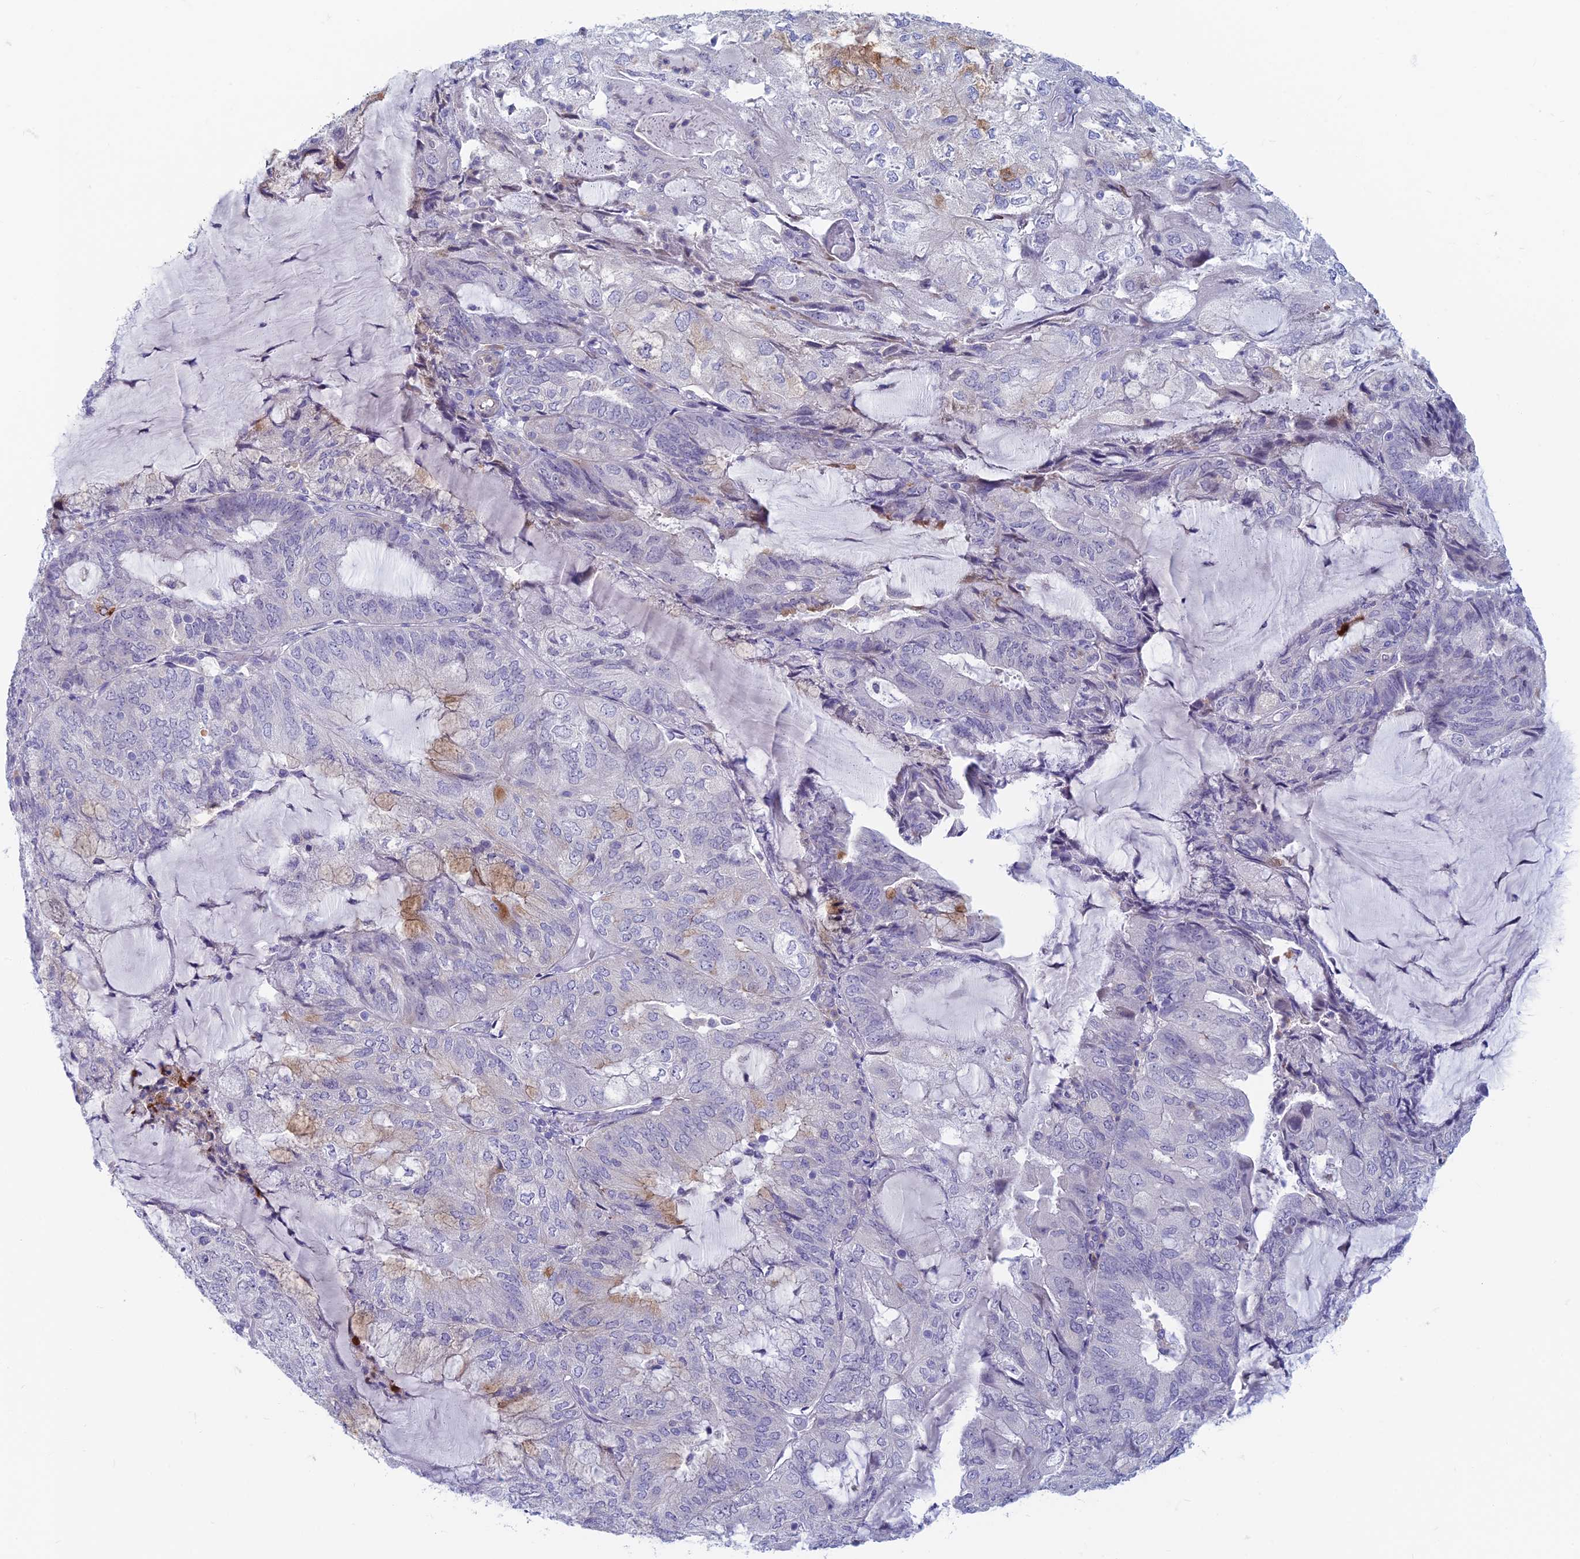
{"staining": {"intensity": "moderate", "quantity": "<25%", "location": "cytoplasmic/membranous"}, "tissue": "endometrial cancer", "cell_type": "Tumor cells", "image_type": "cancer", "snomed": [{"axis": "morphology", "description": "Adenocarcinoma, NOS"}, {"axis": "topography", "description": "Endometrium"}], "caption": "Protein expression analysis of endometrial cancer demonstrates moderate cytoplasmic/membranous expression in about <25% of tumor cells. (brown staining indicates protein expression, while blue staining denotes nuclei).", "gene": "PPP1R26", "patient": {"sex": "female", "age": 81}}